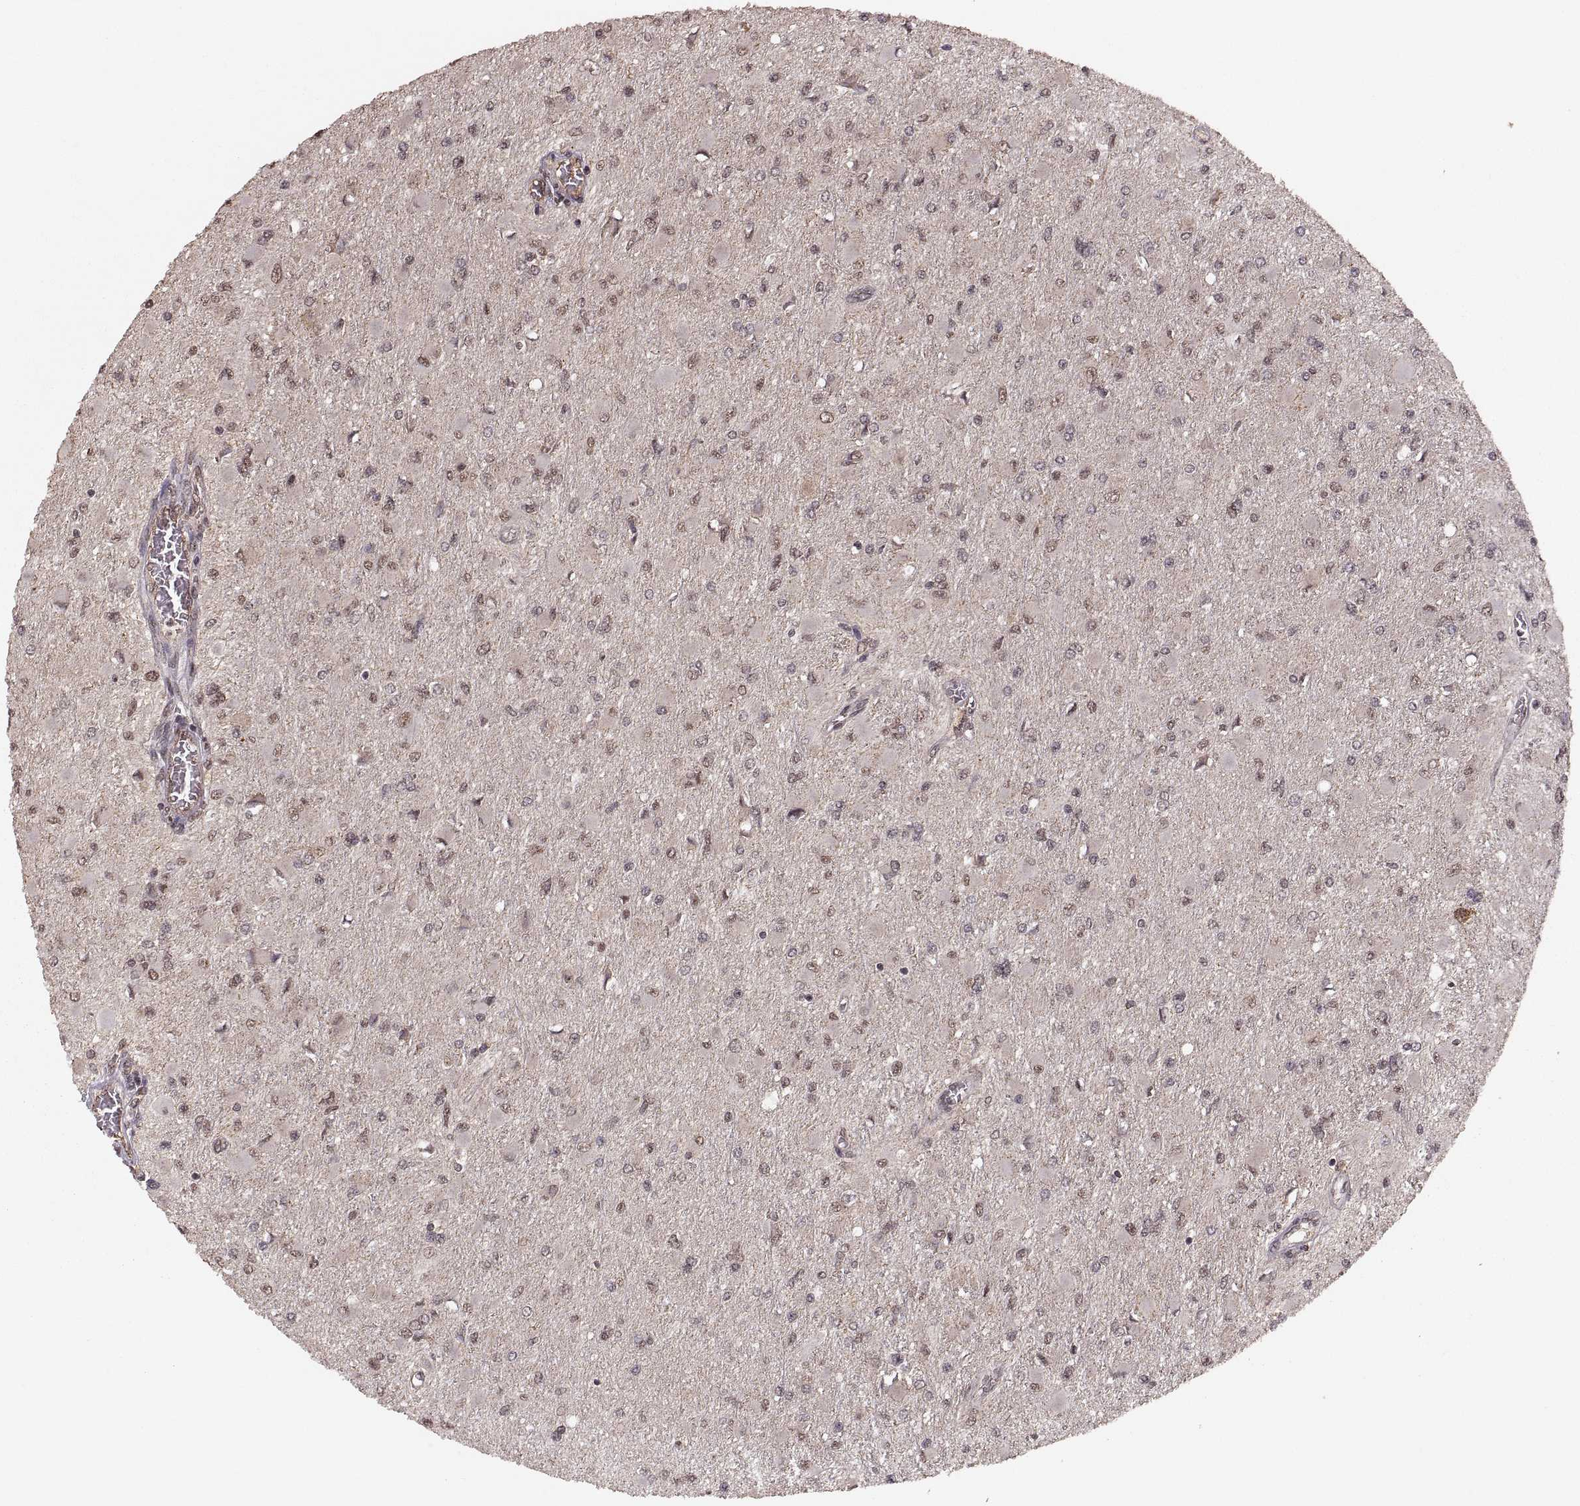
{"staining": {"intensity": "moderate", "quantity": ">75%", "location": "nuclear"}, "tissue": "glioma", "cell_type": "Tumor cells", "image_type": "cancer", "snomed": [{"axis": "morphology", "description": "Glioma, malignant, High grade"}, {"axis": "topography", "description": "Cerebral cortex"}], "caption": "Immunohistochemical staining of malignant glioma (high-grade) demonstrates moderate nuclear protein positivity in approximately >75% of tumor cells.", "gene": "RFT1", "patient": {"sex": "female", "age": 36}}